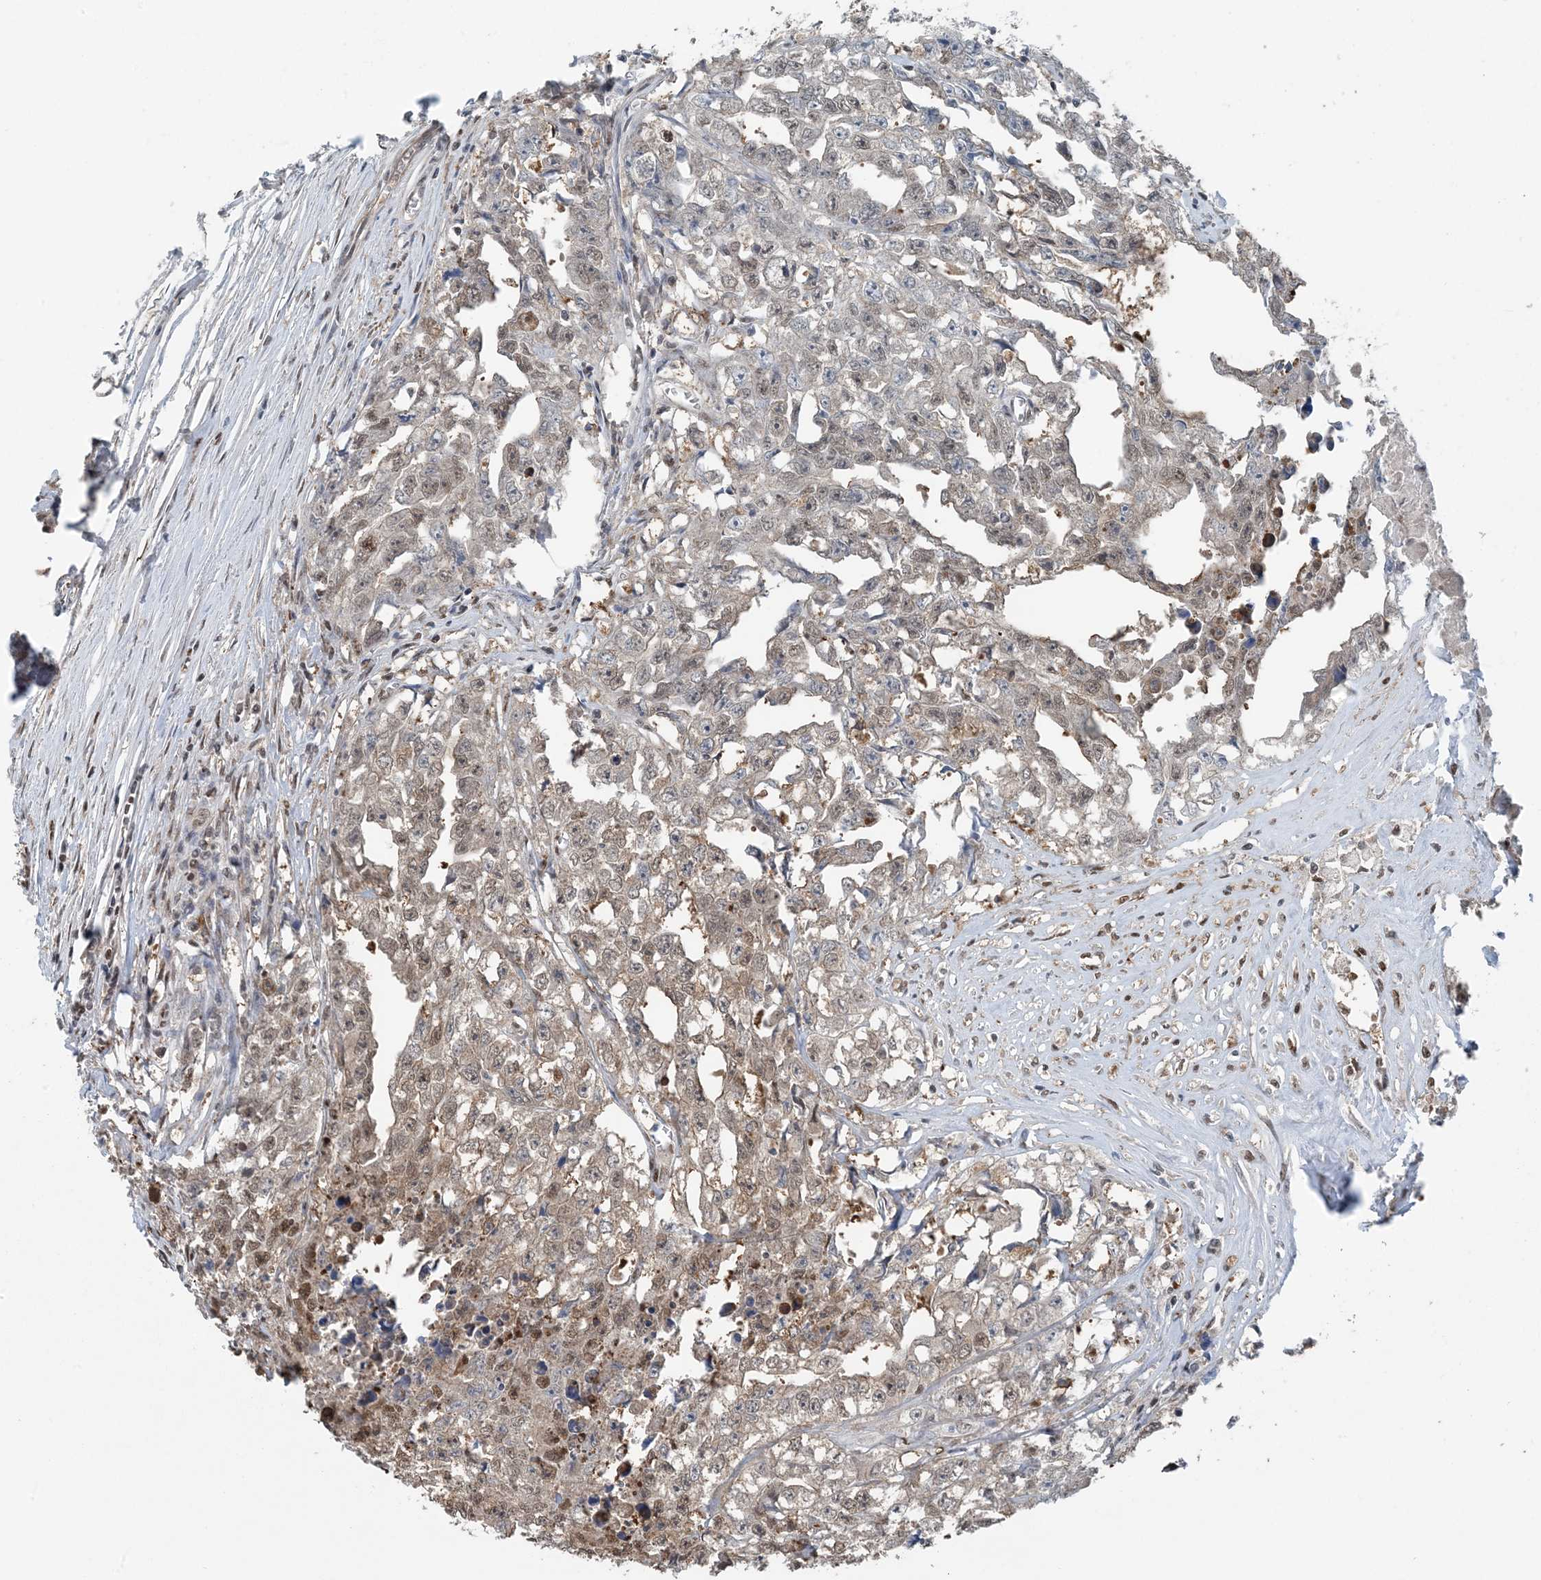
{"staining": {"intensity": "moderate", "quantity": "25%-75%", "location": "cytoplasmic/membranous,nuclear"}, "tissue": "testis cancer", "cell_type": "Tumor cells", "image_type": "cancer", "snomed": [{"axis": "morphology", "description": "Seminoma, NOS"}, {"axis": "morphology", "description": "Carcinoma, Embryonal, NOS"}, {"axis": "topography", "description": "Testis"}], "caption": "Immunohistochemical staining of testis cancer reveals medium levels of moderate cytoplasmic/membranous and nuclear expression in about 25%-75% of tumor cells.", "gene": "HIKESHI", "patient": {"sex": "male", "age": 43}}